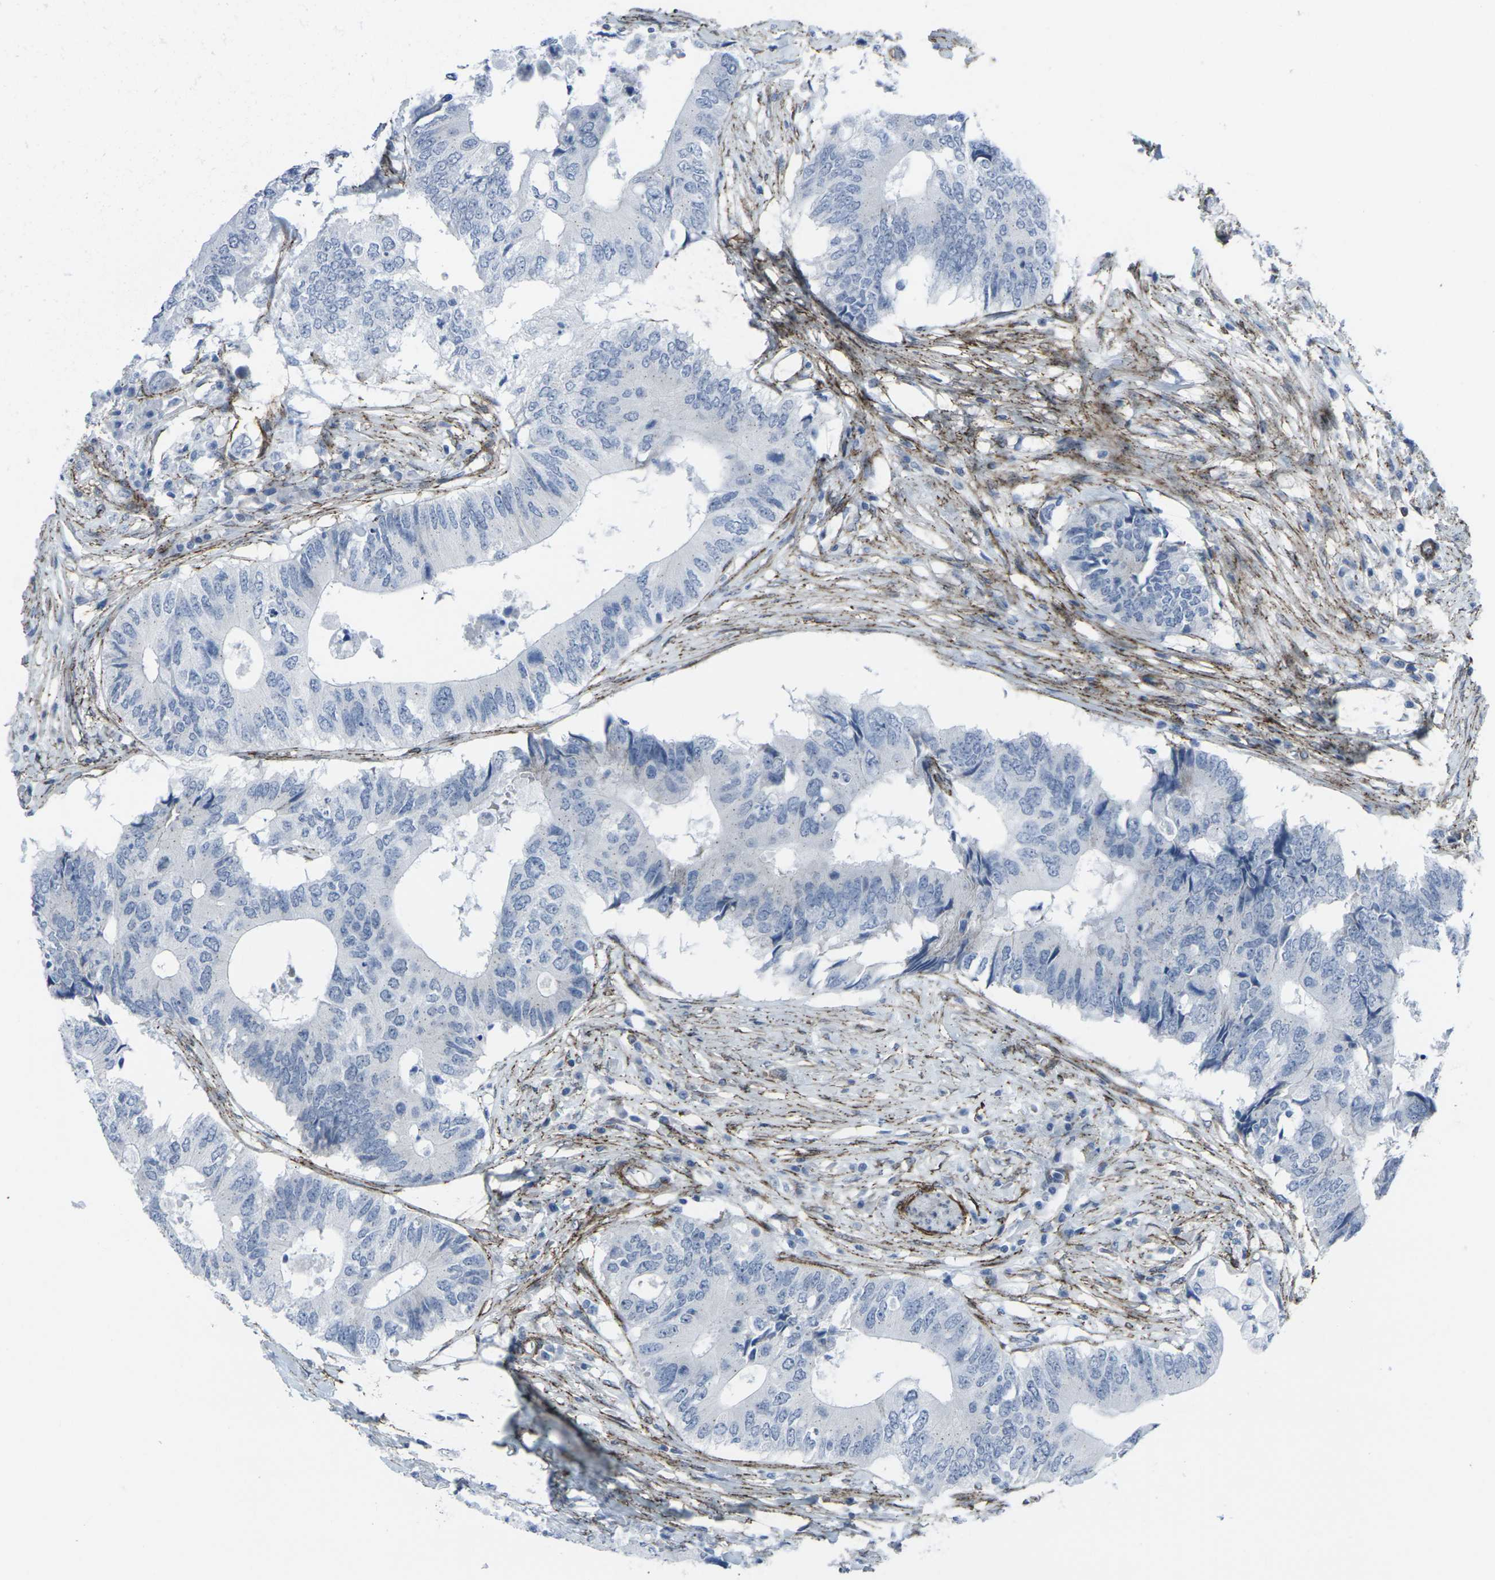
{"staining": {"intensity": "negative", "quantity": "none", "location": "none"}, "tissue": "colorectal cancer", "cell_type": "Tumor cells", "image_type": "cancer", "snomed": [{"axis": "morphology", "description": "Adenocarcinoma, NOS"}, {"axis": "topography", "description": "Colon"}], "caption": "Immunohistochemistry (IHC) of colorectal cancer demonstrates no staining in tumor cells. (DAB (3,3'-diaminobenzidine) immunohistochemistry, high magnification).", "gene": "CDH11", "patient": {"sex": "male", "age": 71}}